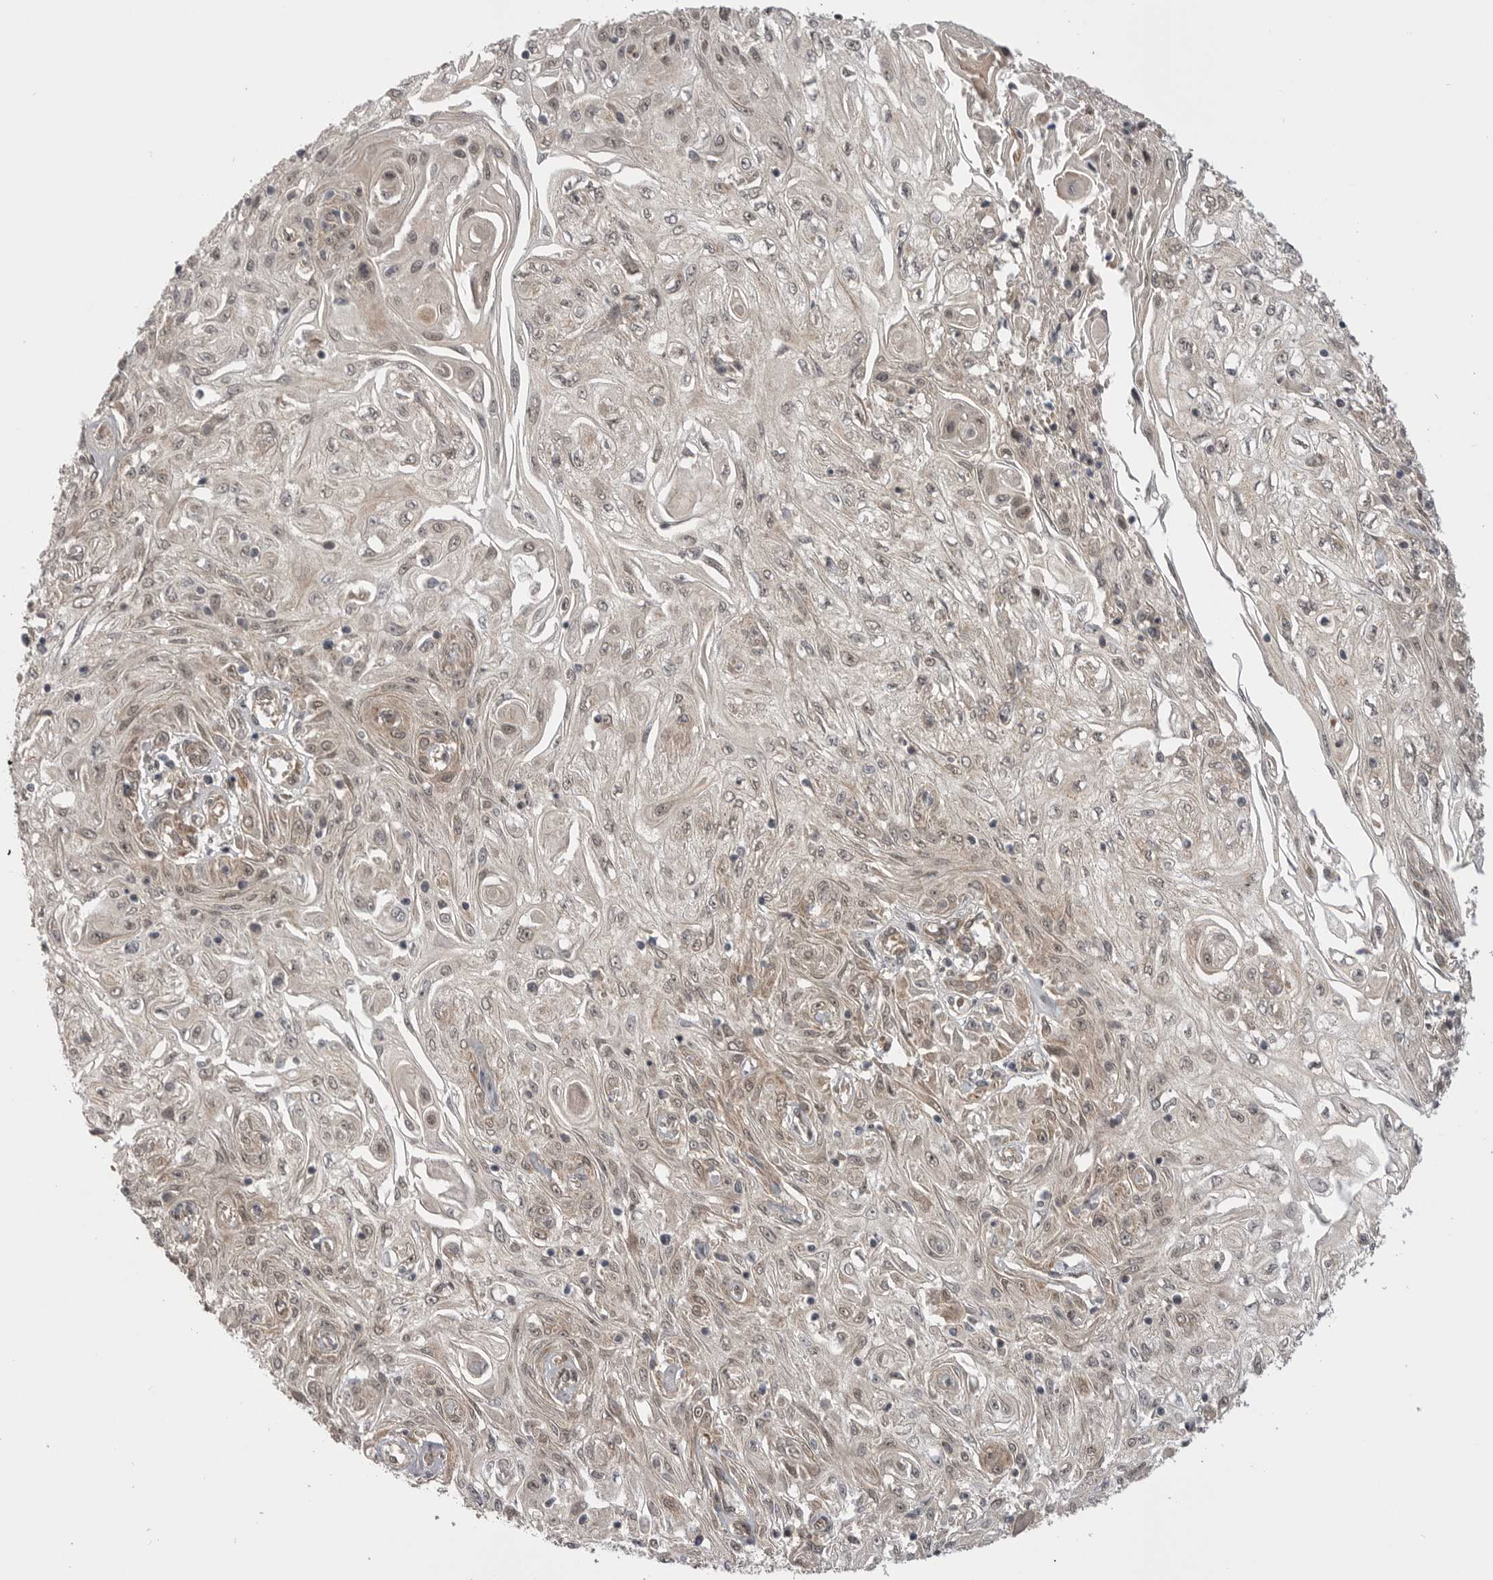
{"staining": {"intensity": "weak", "quantity": ">75%", "location": "nuclear"}, "tissue": "skin cancer", "cell_type": "Tumor cells", "image_type": "cancer", "snomed": [{"axis": "morphology", "description": "Squamous cell carcinoma, NOS"}, {"axis": "morphology", "description": "Squamous cell carcinoma, metastatic, NOS"}, {"axis": "topography", "description": "Skin"}, {"axis": "topography", "description": "Lymph node"}], "caption": "A brown stain labels weak nuclear expression of a protein in human skin cancer tumor cells.", "gene": "PDCL", "patient": {"sex": "male", "age": 75}}